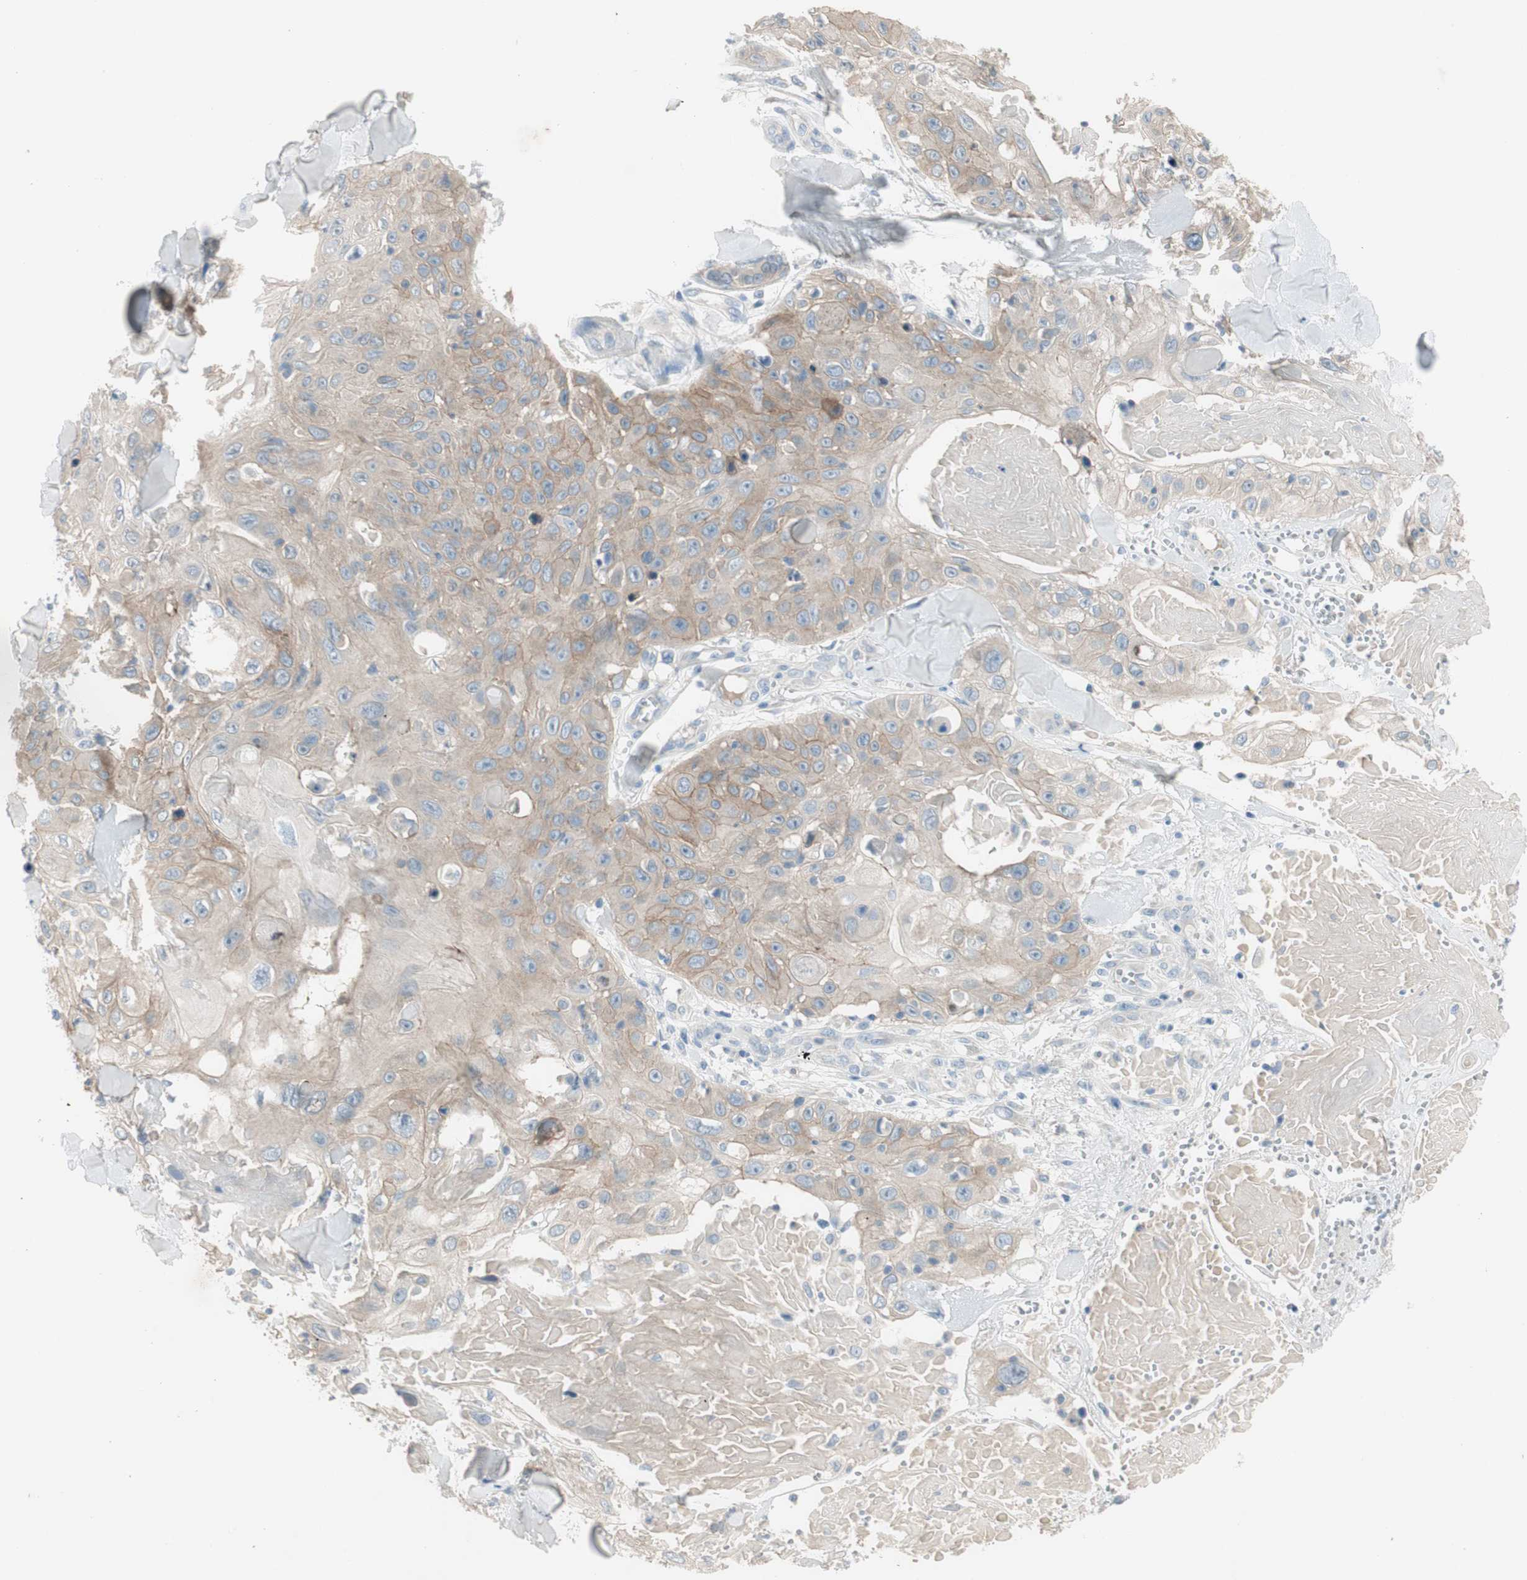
{"staining": {"intensity": "weak", "quantity": ">75%", "location": "cytoplasmic/membranous"}, "tissue": "skin cancer", "cell_type": "Tumor cells", "image_type": "cancer", "snomed": [{"axis": "morphology", "description": "Squamous cell carcinoma, NOS"}, {"axis": "topography", "description": "Skin"}], "caption": "This is a photomicrograph of immunohistochemistry (IHC) staining of skin squamous cell carcinoma, which shows weak positivity in the cytoplasmic/membranous of tumor cells.", "gene": "PRRG4", "patient": {"sex": "male", "age": 86}}